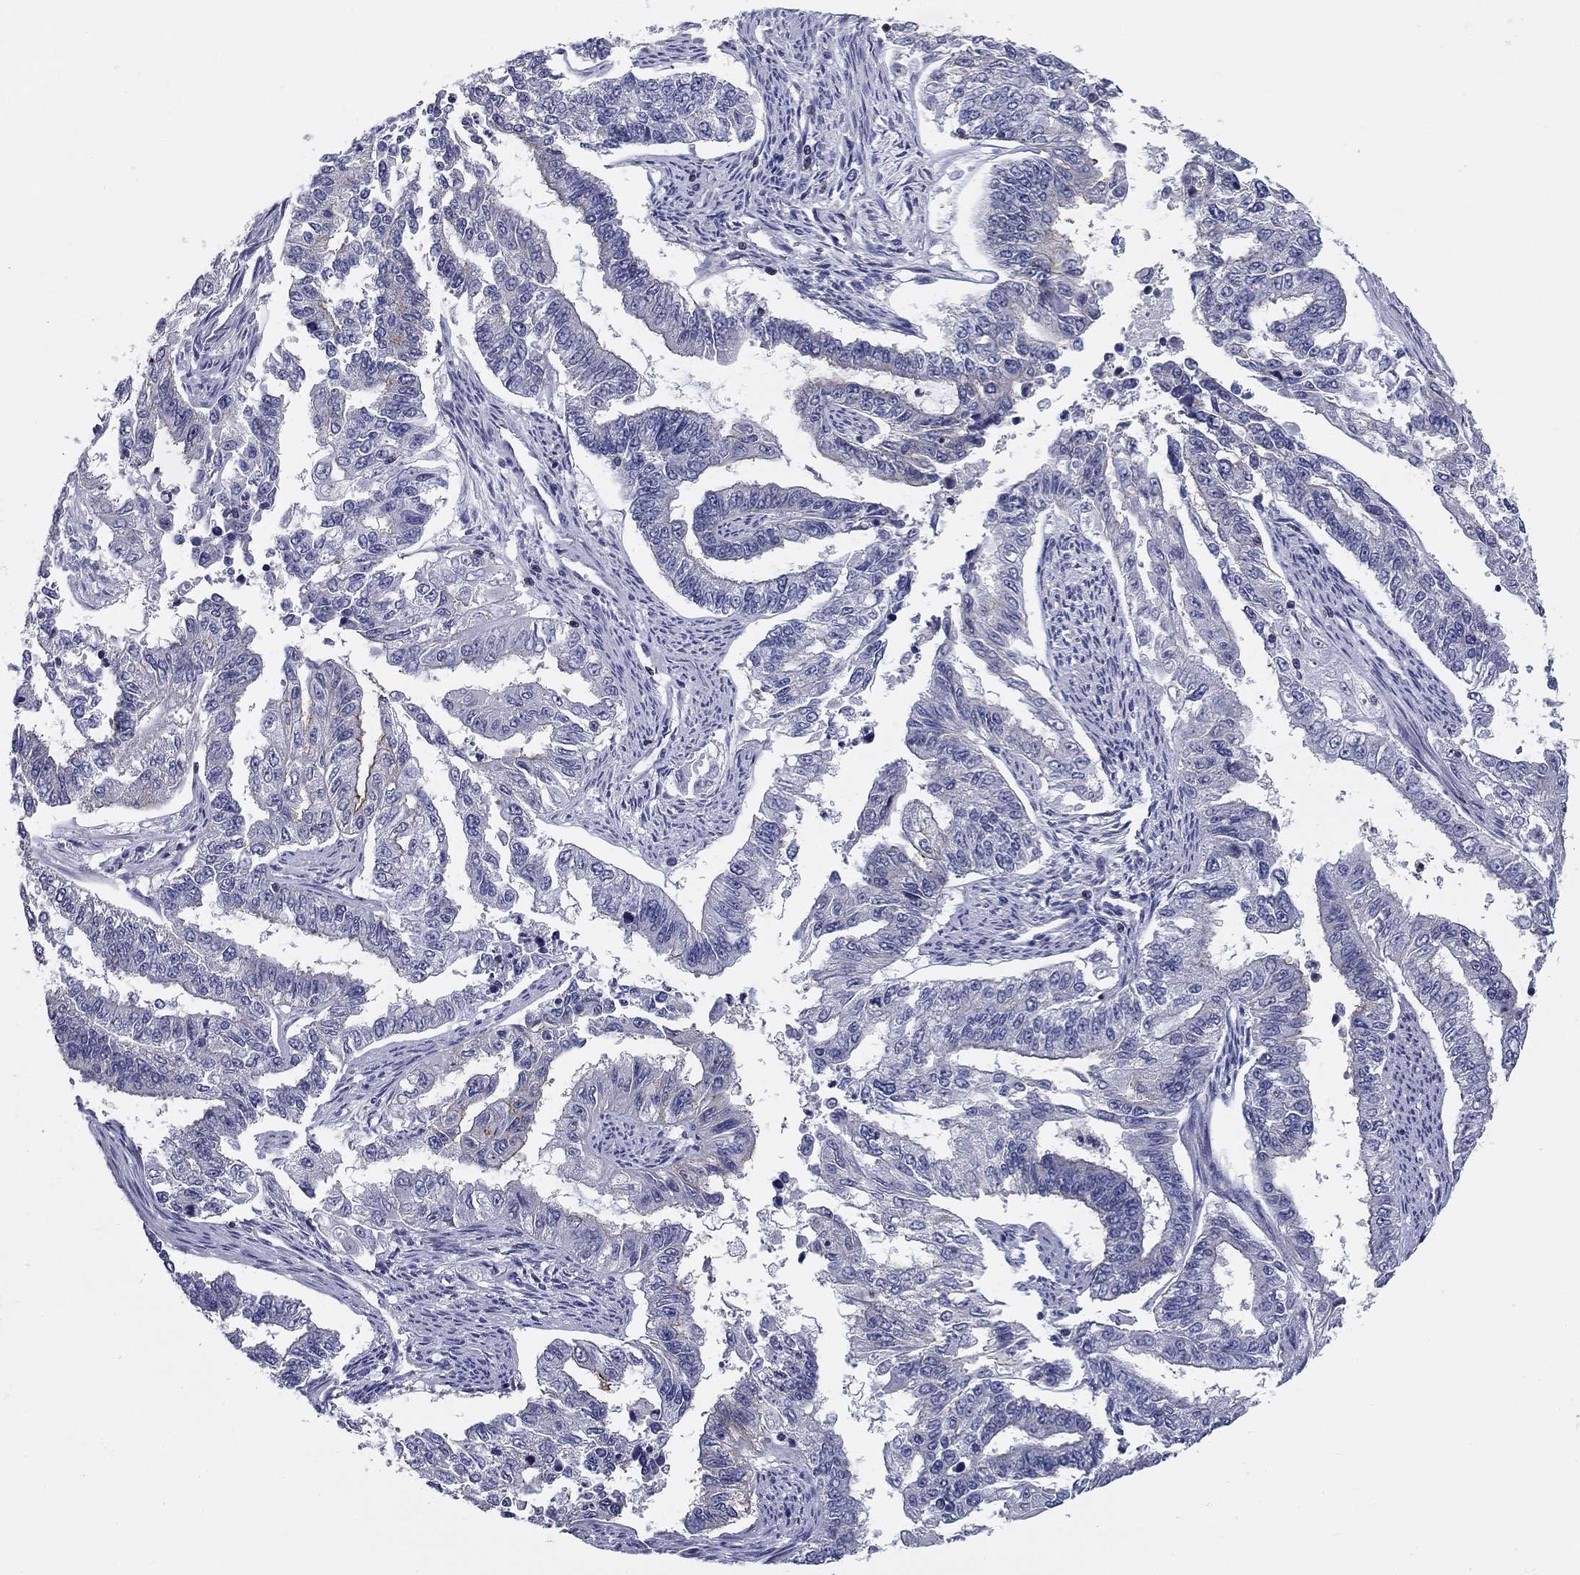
{"staining": {"intensity": "negative", "quantity": "none", "location": "none"}, "tissue": "endometrial cancer", "cell_type": "Tumor cells", "image_type": "cancer", "snomed": [{"axis": "morphology", "description": "Adenocarcinoma, NOS"}, {"axis": "topography", "description": "Uterus"}], "caption": "Immunohistochemistry histopathology image of neoplastic tissue: human endometrial cancer (adenocarcinoma) stained with DAB displays no significant protein expression in tumor cells.", "gene": "SIT1", "patient": {"sex": "female", "age": 59}}